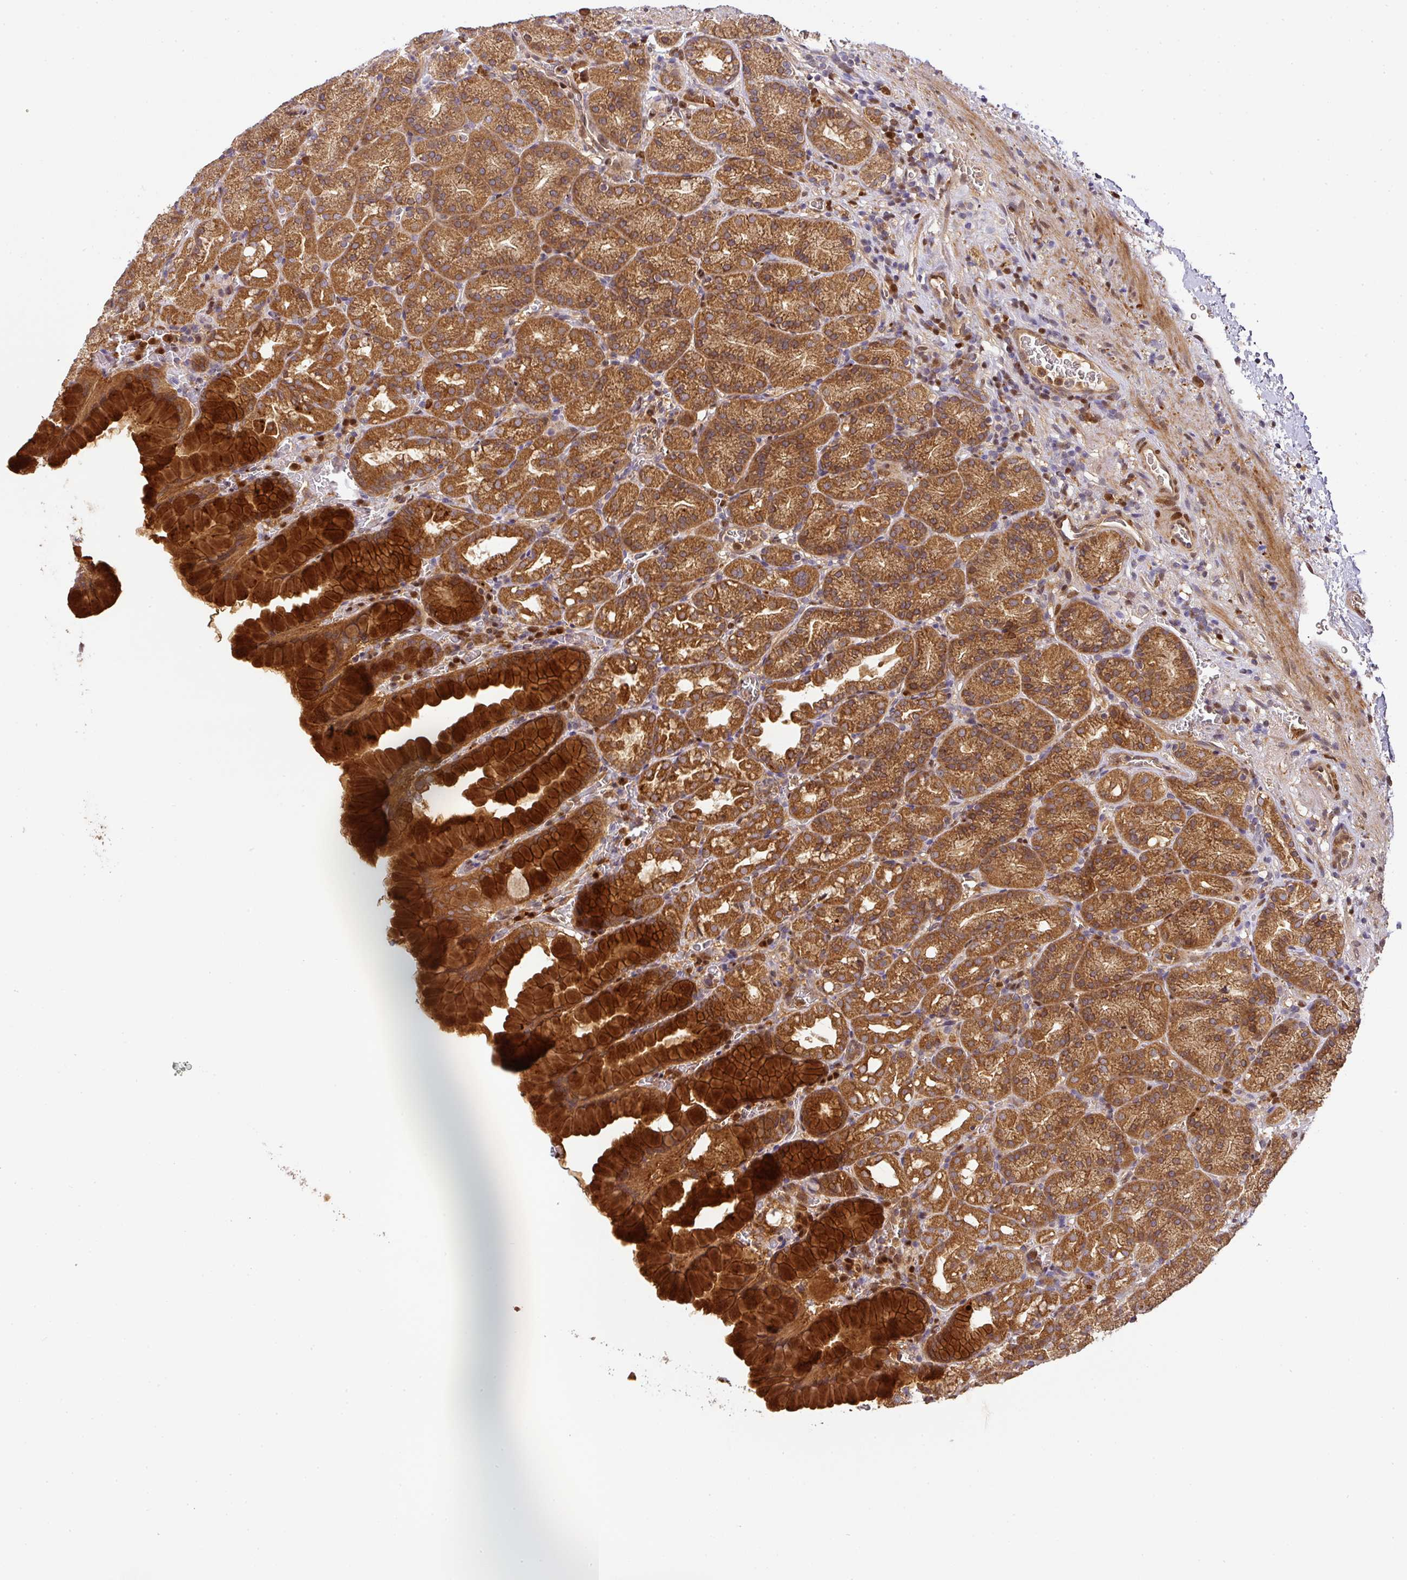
{"staining": {"intensity": "strong", "quantity": ">75%", "location": "cytoplasmic/membranous"}, "tissue": "stomach", "cell_type": "Glandular cells", "image_type": "normal", "snomed": [{"axis": "morphology", "description": "Normal tissue, NOS"}, {"axis": "topography", "description": "Stomach, upper"}], "caption": "Strong cytoplasmic/membranous positivity for a protein is present in about >75% of glandular cells of normal stomach using immunohistochemistry.", "gene": "MALSU1", "patient": {"sex": "female", "age": 81}}